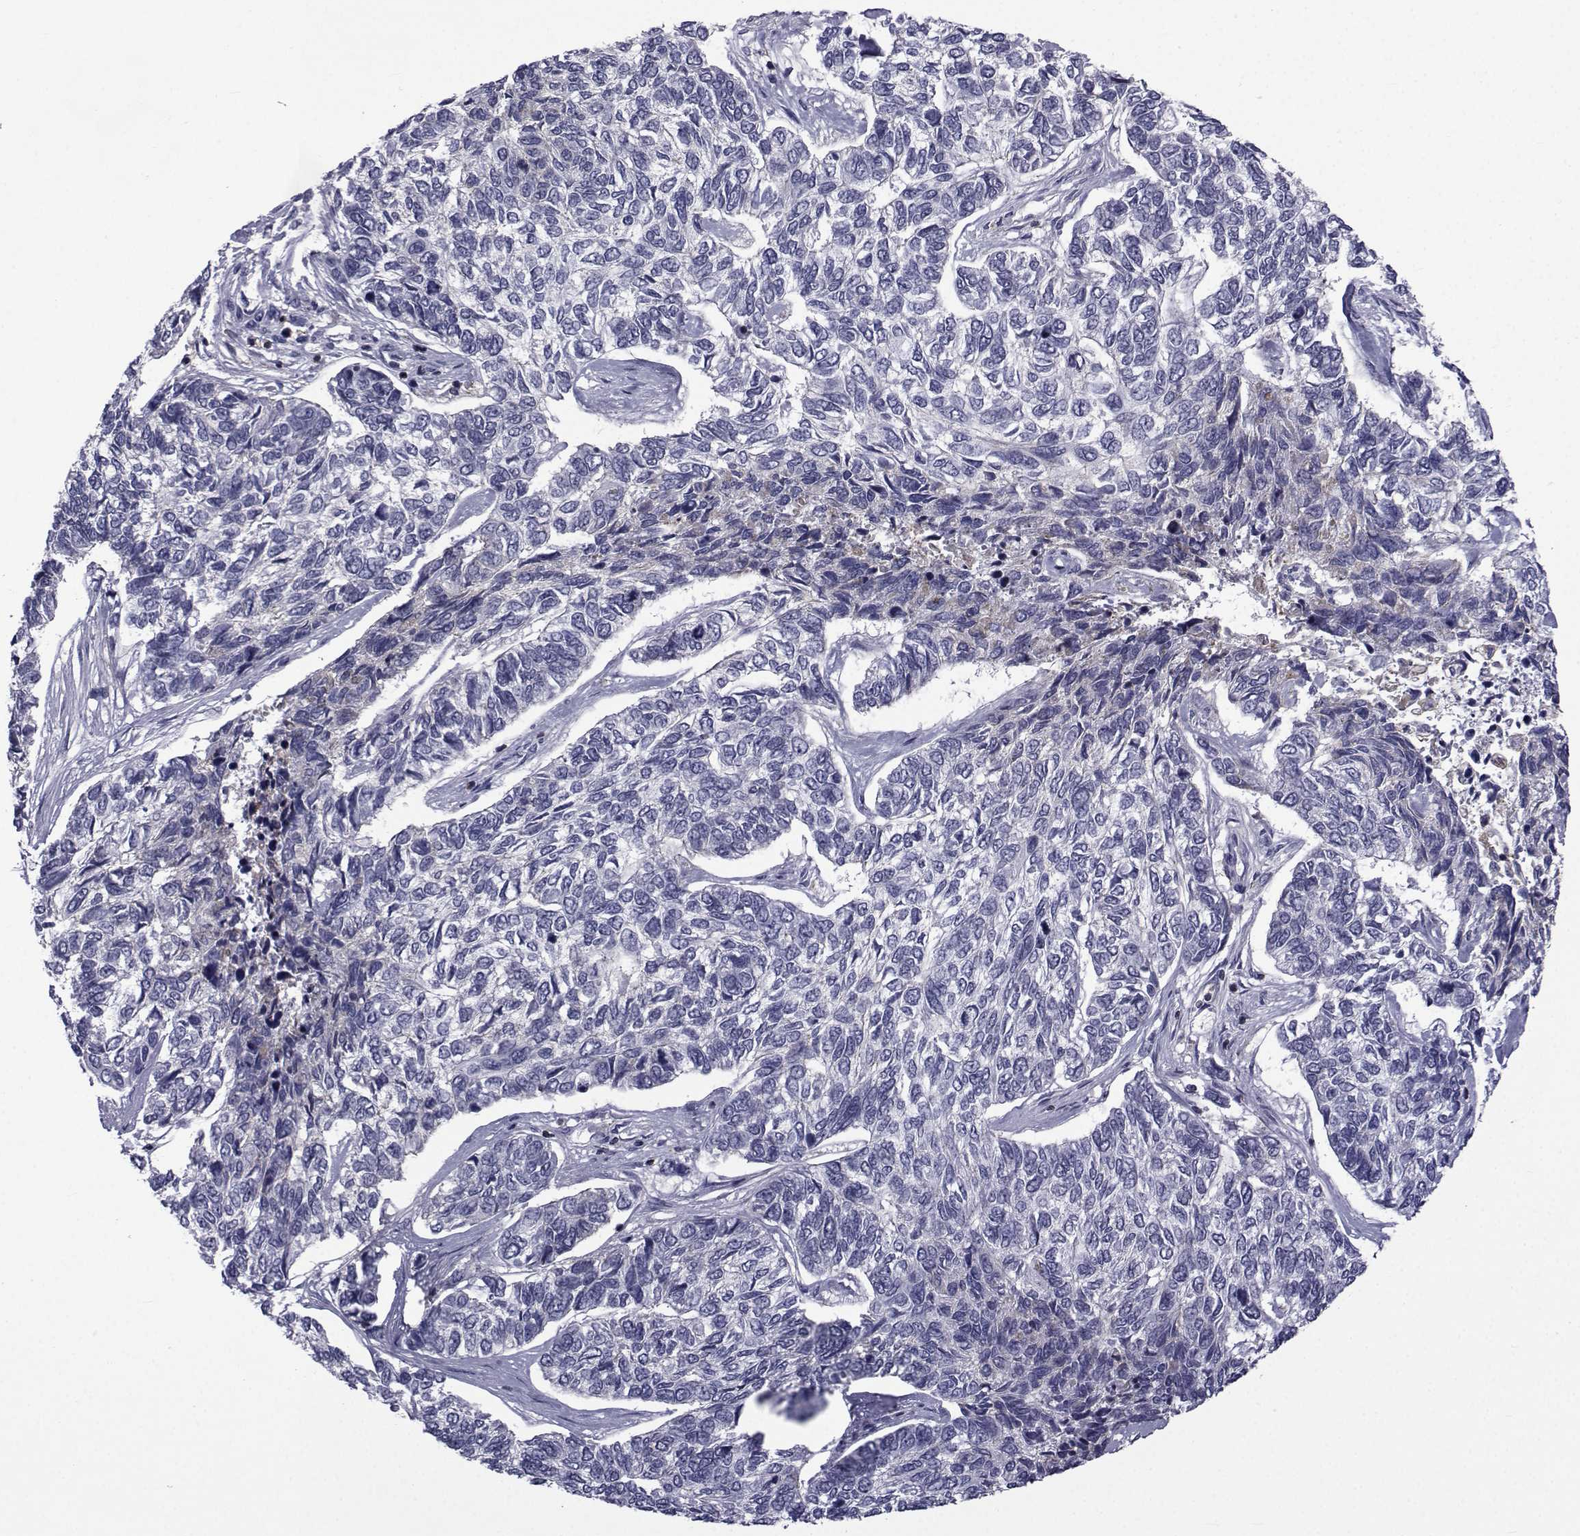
{"staining": {"intensity": "negative", "quantity": "none", "location": "none"}, "tissue": "skin cancer", "cell_type": "Tumor cells", "image_type": "cancer", "snomed": [{"axis": "morphology", "description": "Basal cell carcinoma"}, {"axis": "topography", "description": "Skin"}], "caption": "Immunohistochemistry (IHC) photomicrograph of neoplastic tissue: human basal cell carcinoma (skin) stained with DAB (3,3'-diaminobenzidine) demonstrates no significant protein positivity in tumor cells.", "gene": "PDE6H", "patient": {"sex": "female", "age": 65}}